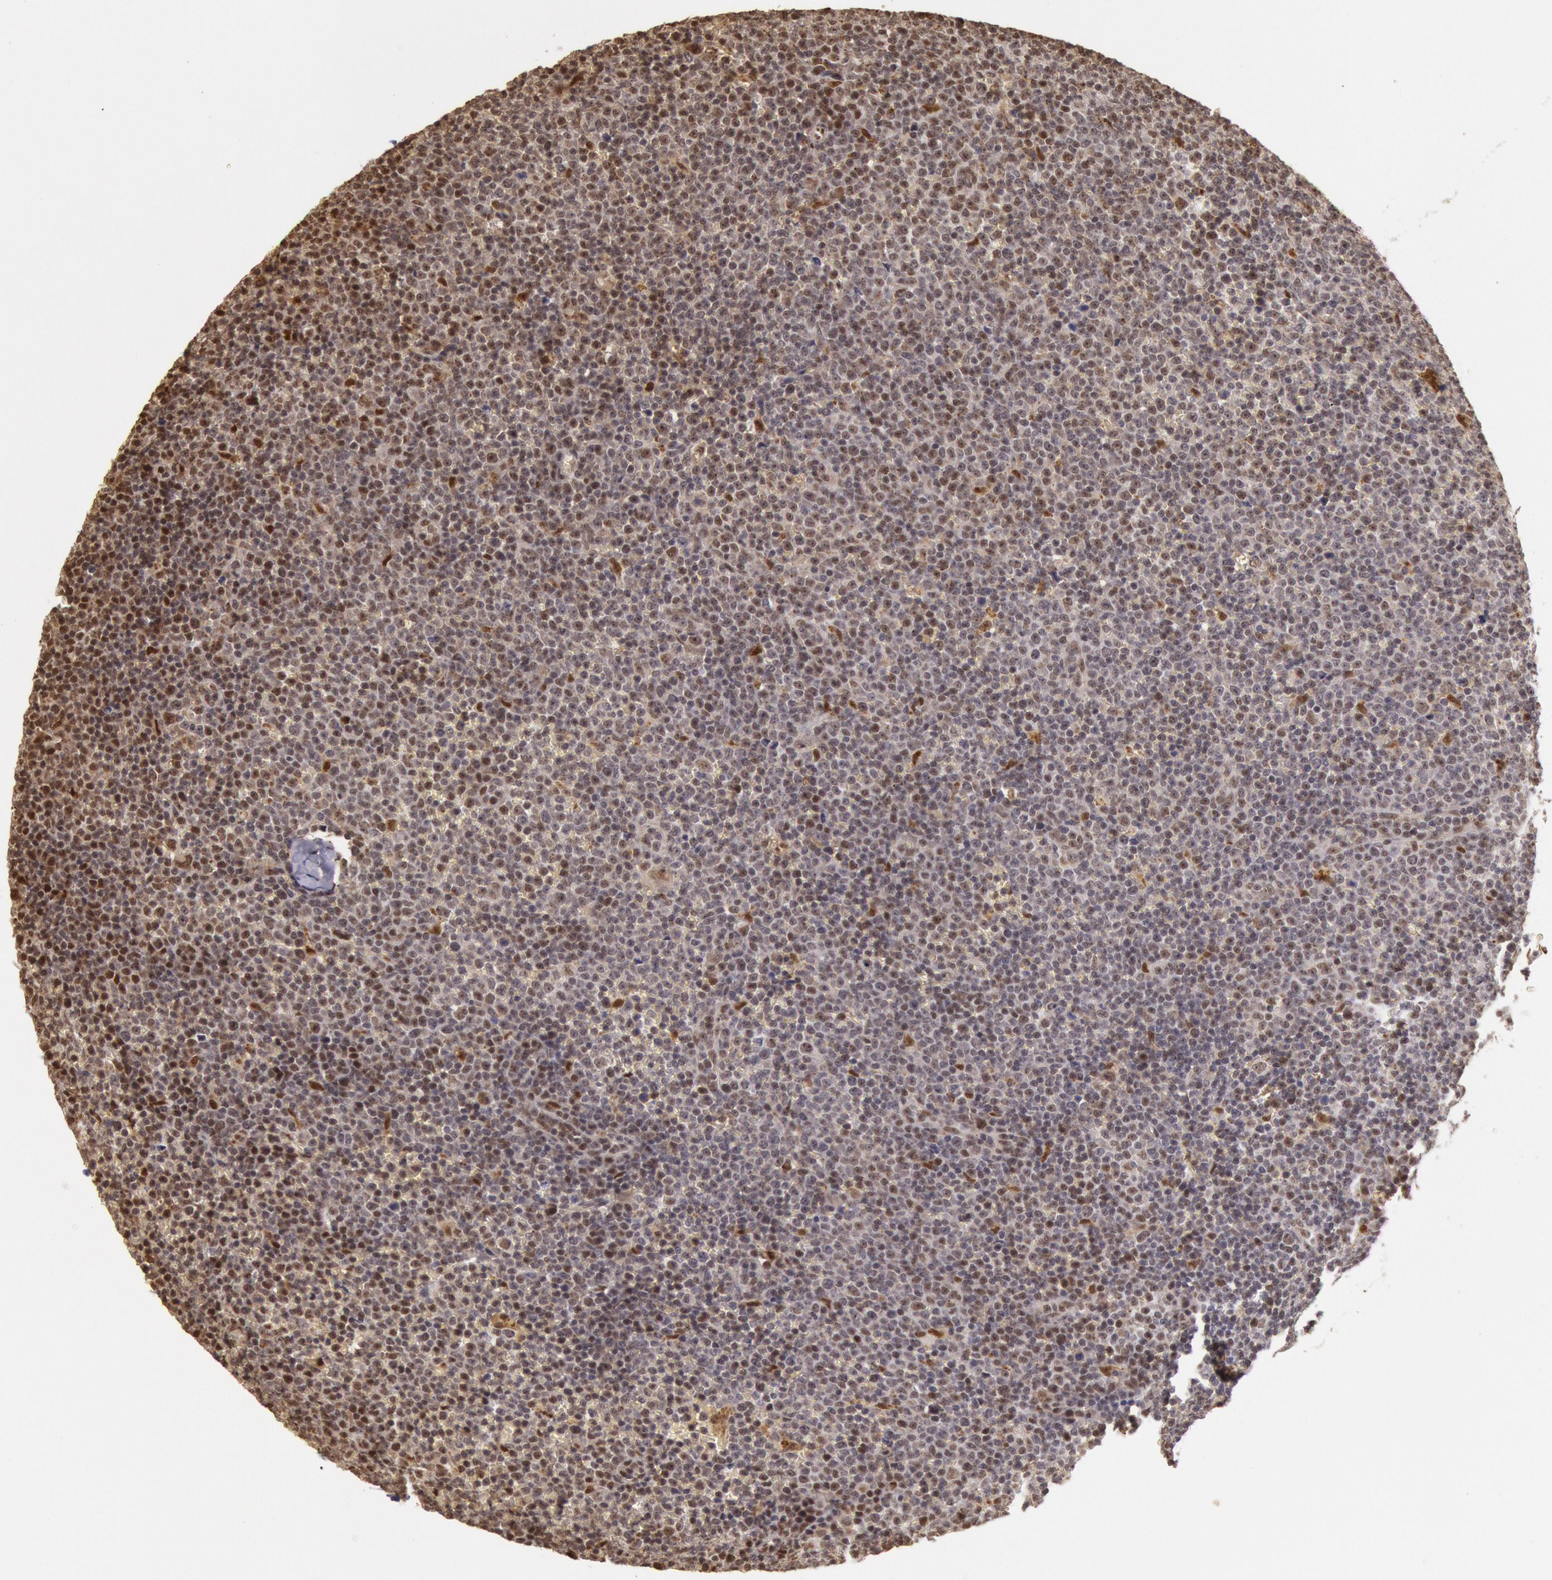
{"staining": {"intensity": "weak", "quantity": "25%-75%", "location": "nuclear"}, "tissue": "lymphoma", "cell_type": "Tumor cells", "image_type": "cancer", "snomed": [{"axis": "morphology", "description": "Malignant lymphoma, non-Hodgkin's type, Low grade"}, {"axis": "topography", "description": "Lymph node"}], "caption": "DAB (3,3'-diaminobenzidine) immunohistochemical staining of low-grade malignant lymphoma, non-Hodgkin's type shows weak nuclear protein staining in about 25%-75% of tumor cells.", "gene": "LIG4", "patient": {"sex": "male", "age": 50}}